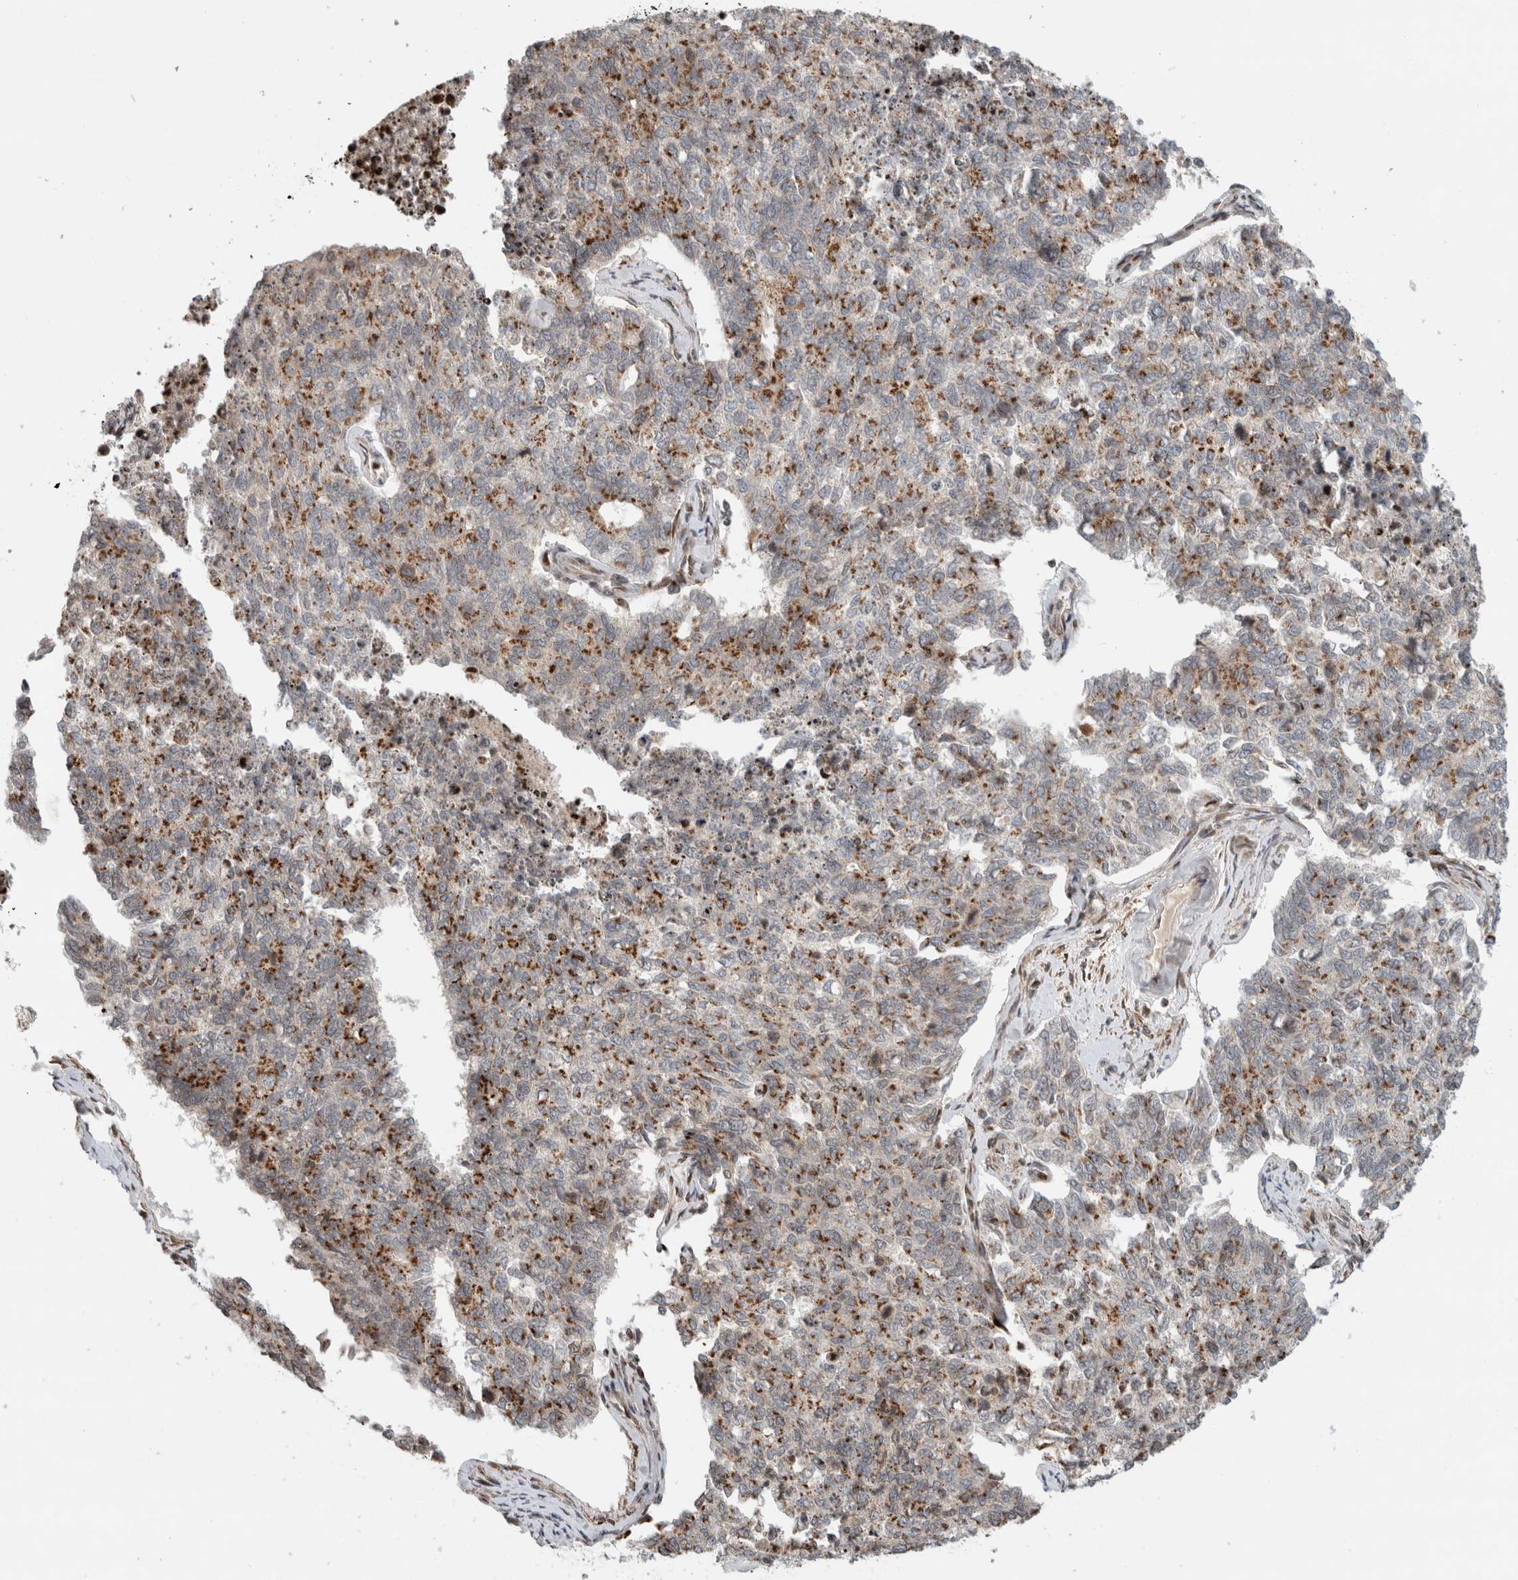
{"staining": {"intensity": "moderate", "quantity": ">75%", "location": "cytoplasmic/membranous"}, "tissue": "cervical cancer", "cell_type": "Tumor cells", "image_type": "cancer", "snomed": [{"axis": "morphology", "description": "Squamous cell carcinoma, NOS"}, {"axis": "topography", "description": "Cervix"}], "caption": "A medium amount of moderate cytoplasmic/membranous staining is appreciated in about >75% of tumor cells in squamous cell carcinoma (cervical) tissue.", "gene": "GINS4", "patient": {"sex": "female", "age": 63}}